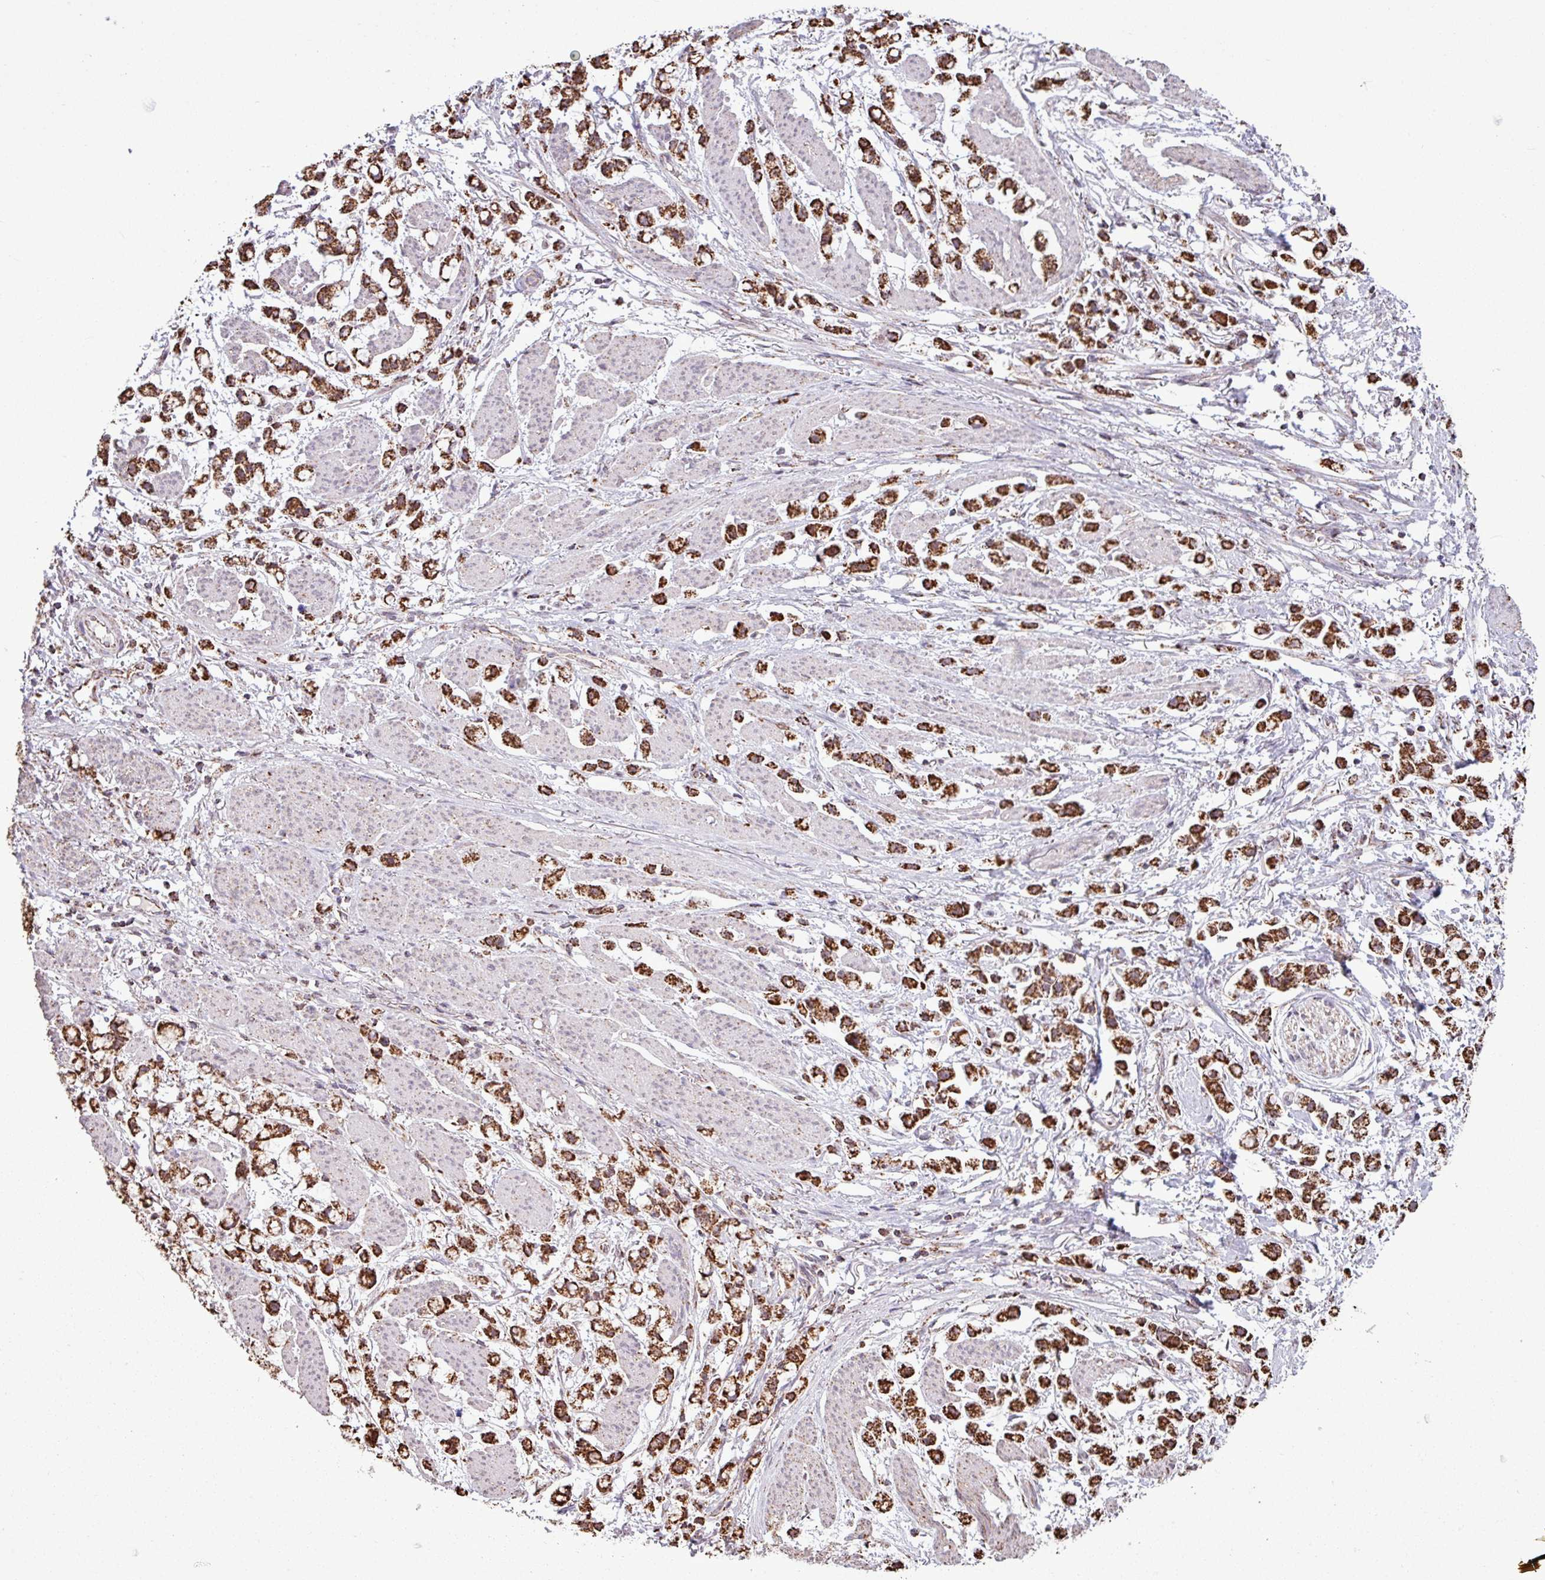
{"staining": {"intensity": "strong", "quantity": ">75%", "location": "cytoplasmic/membranous"}, "tissue": "stomach cancer", "cell_type": "Tumor cells", "image_type": "cancer", "snomed": [{"axis": "morphology", "description": "Adenocarcinoma, NOS"}, {"axis": "topography", "description": "Stomach"}], "caption": "Protein analysis of stomach cancer (adenocarcinoma) tissue reveals strong cytoplasmic/membranous expression in approximately >75% of tumor cells.", "gene": "ALG8", "patient": {"sex": "female", "age": 81}}